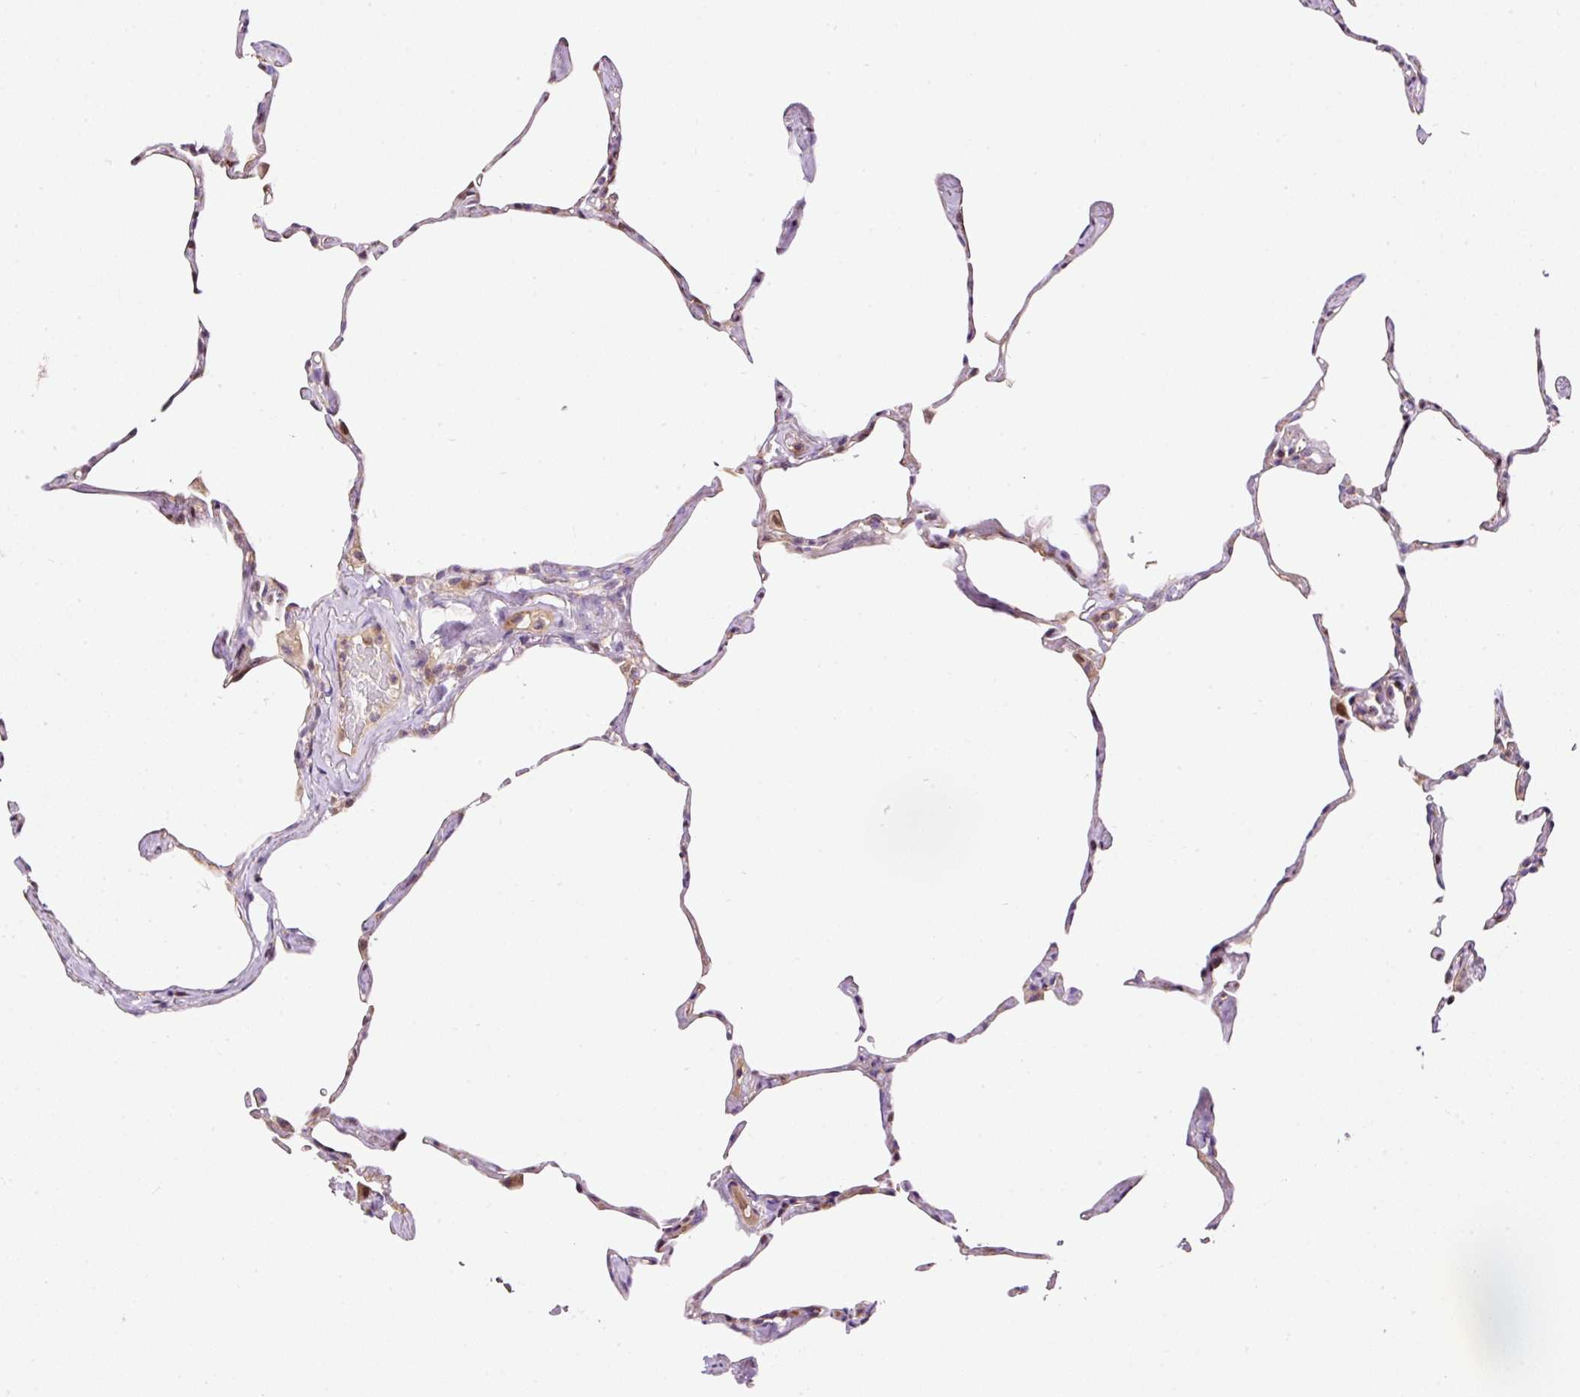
{"staining": {"intensity": "weak", "quantity": "25%-75%", "location": "cytoplasmic/membranous"}, "tissue": "lung", "cell_type": "Alveolar cells", "image_type": "normal", "snomed": [{"axis": "morphology", "description": "Normal tissue, NOS"}, {"axis": "topography", "description": "Lung"}], "caption": "Immunohistochemical staining of normal human lung reveals low levels of weak cytoplasmic/membranous positivity in approximately 25%-75% of alveolar cells. (Brightfield microscopy of DAB IHC at high magnification).", "gene": "BOLA3", "patient": {"sex": "male", "age": 65}}